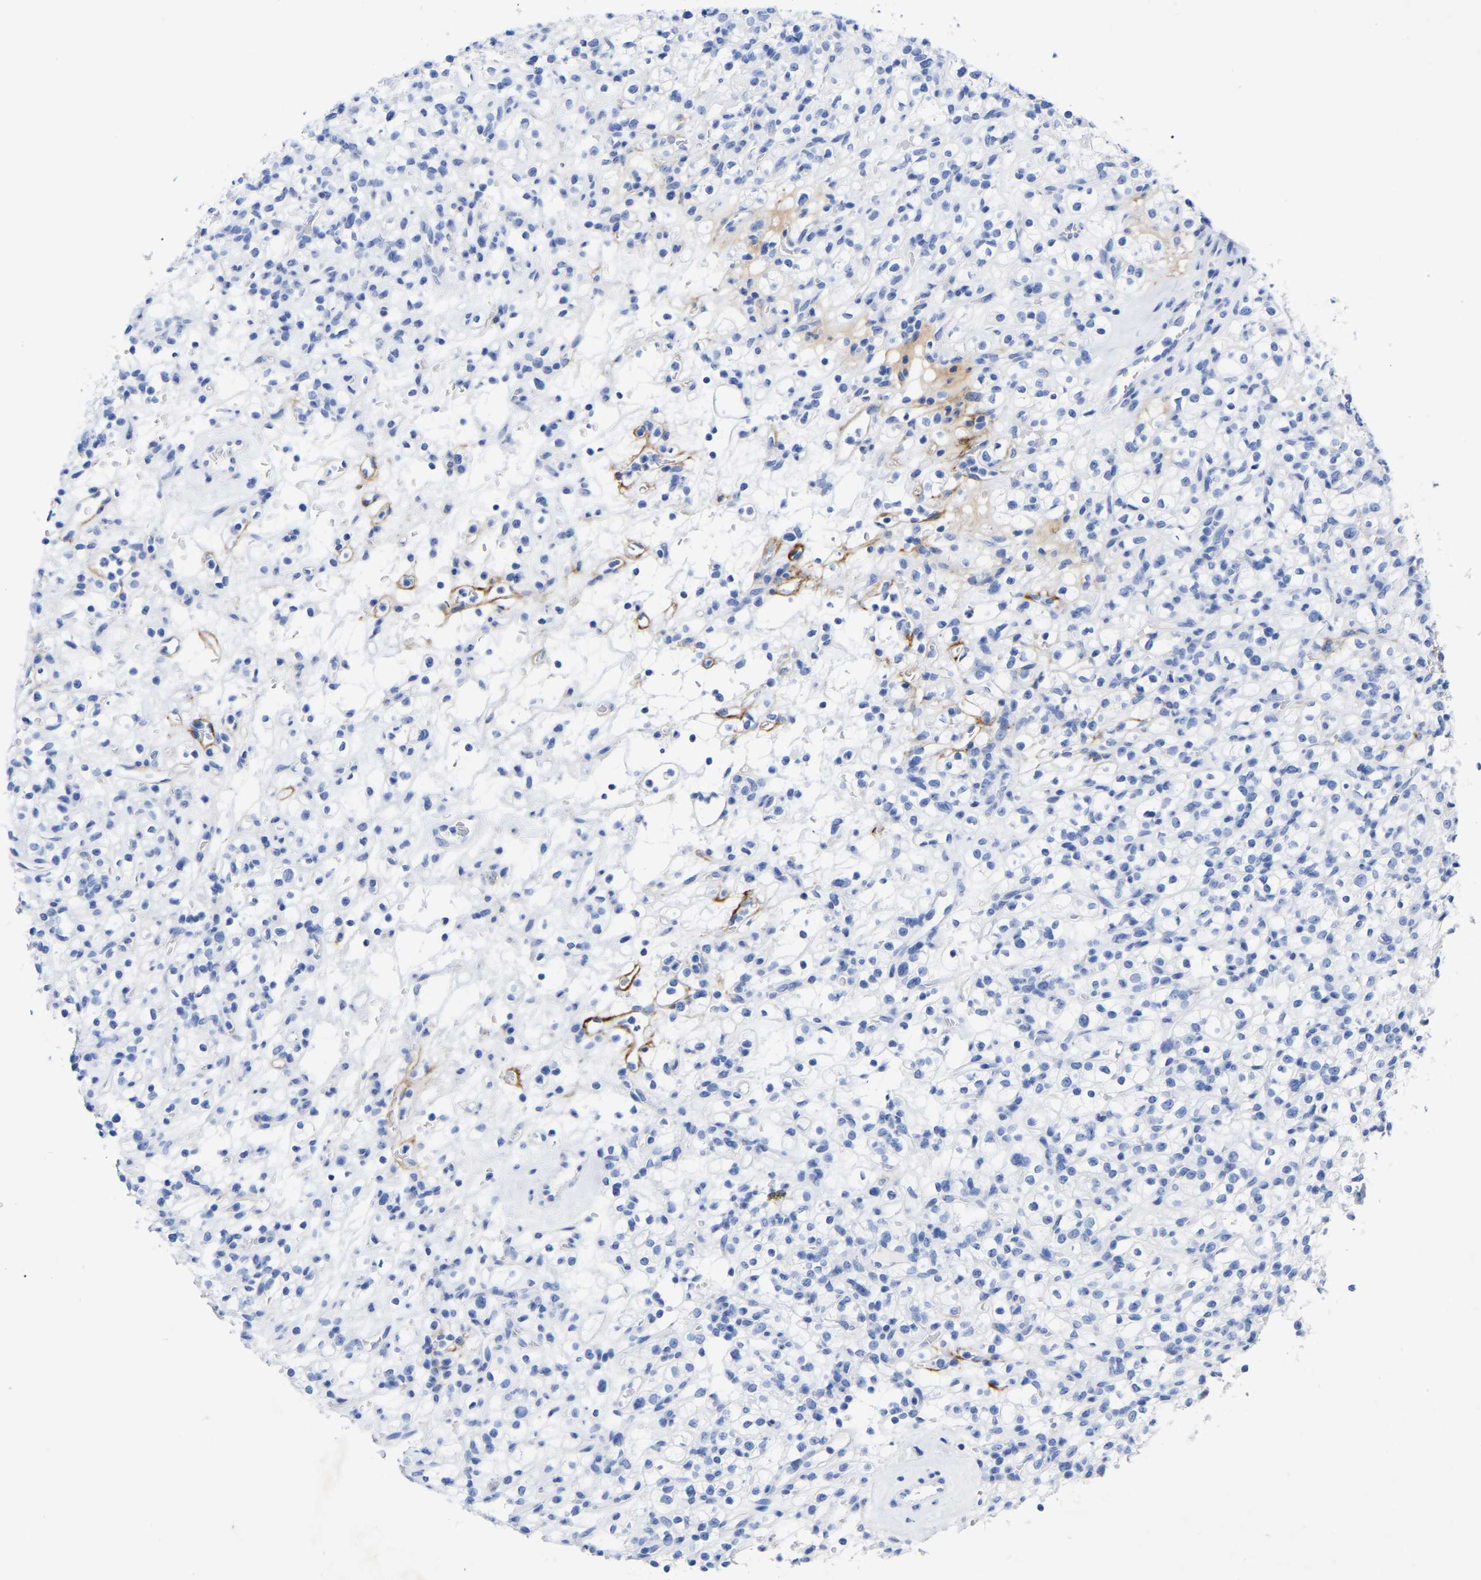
{"staining": {"intensity": "negative", "quantity": "none", "location": "none"}, "tissue": "renal cancer", "cell_type": "Tumor cells", "image_type": "cancer", "snomed": [{"axis": "morphology", "description": "Normal tissue, NOS"}, {"axis": "morphology", "description": "Adenocarcinoma, NOS"}, {"axis": "topography", "description": "Kidney"}], "caption": "This is an immunohistochemistry histopathology image of human renal adenocarcinoma. There is no staining in tumor cells.", "gene": "HAPLN1", "patient": {"sex": "female", "age": 72}}